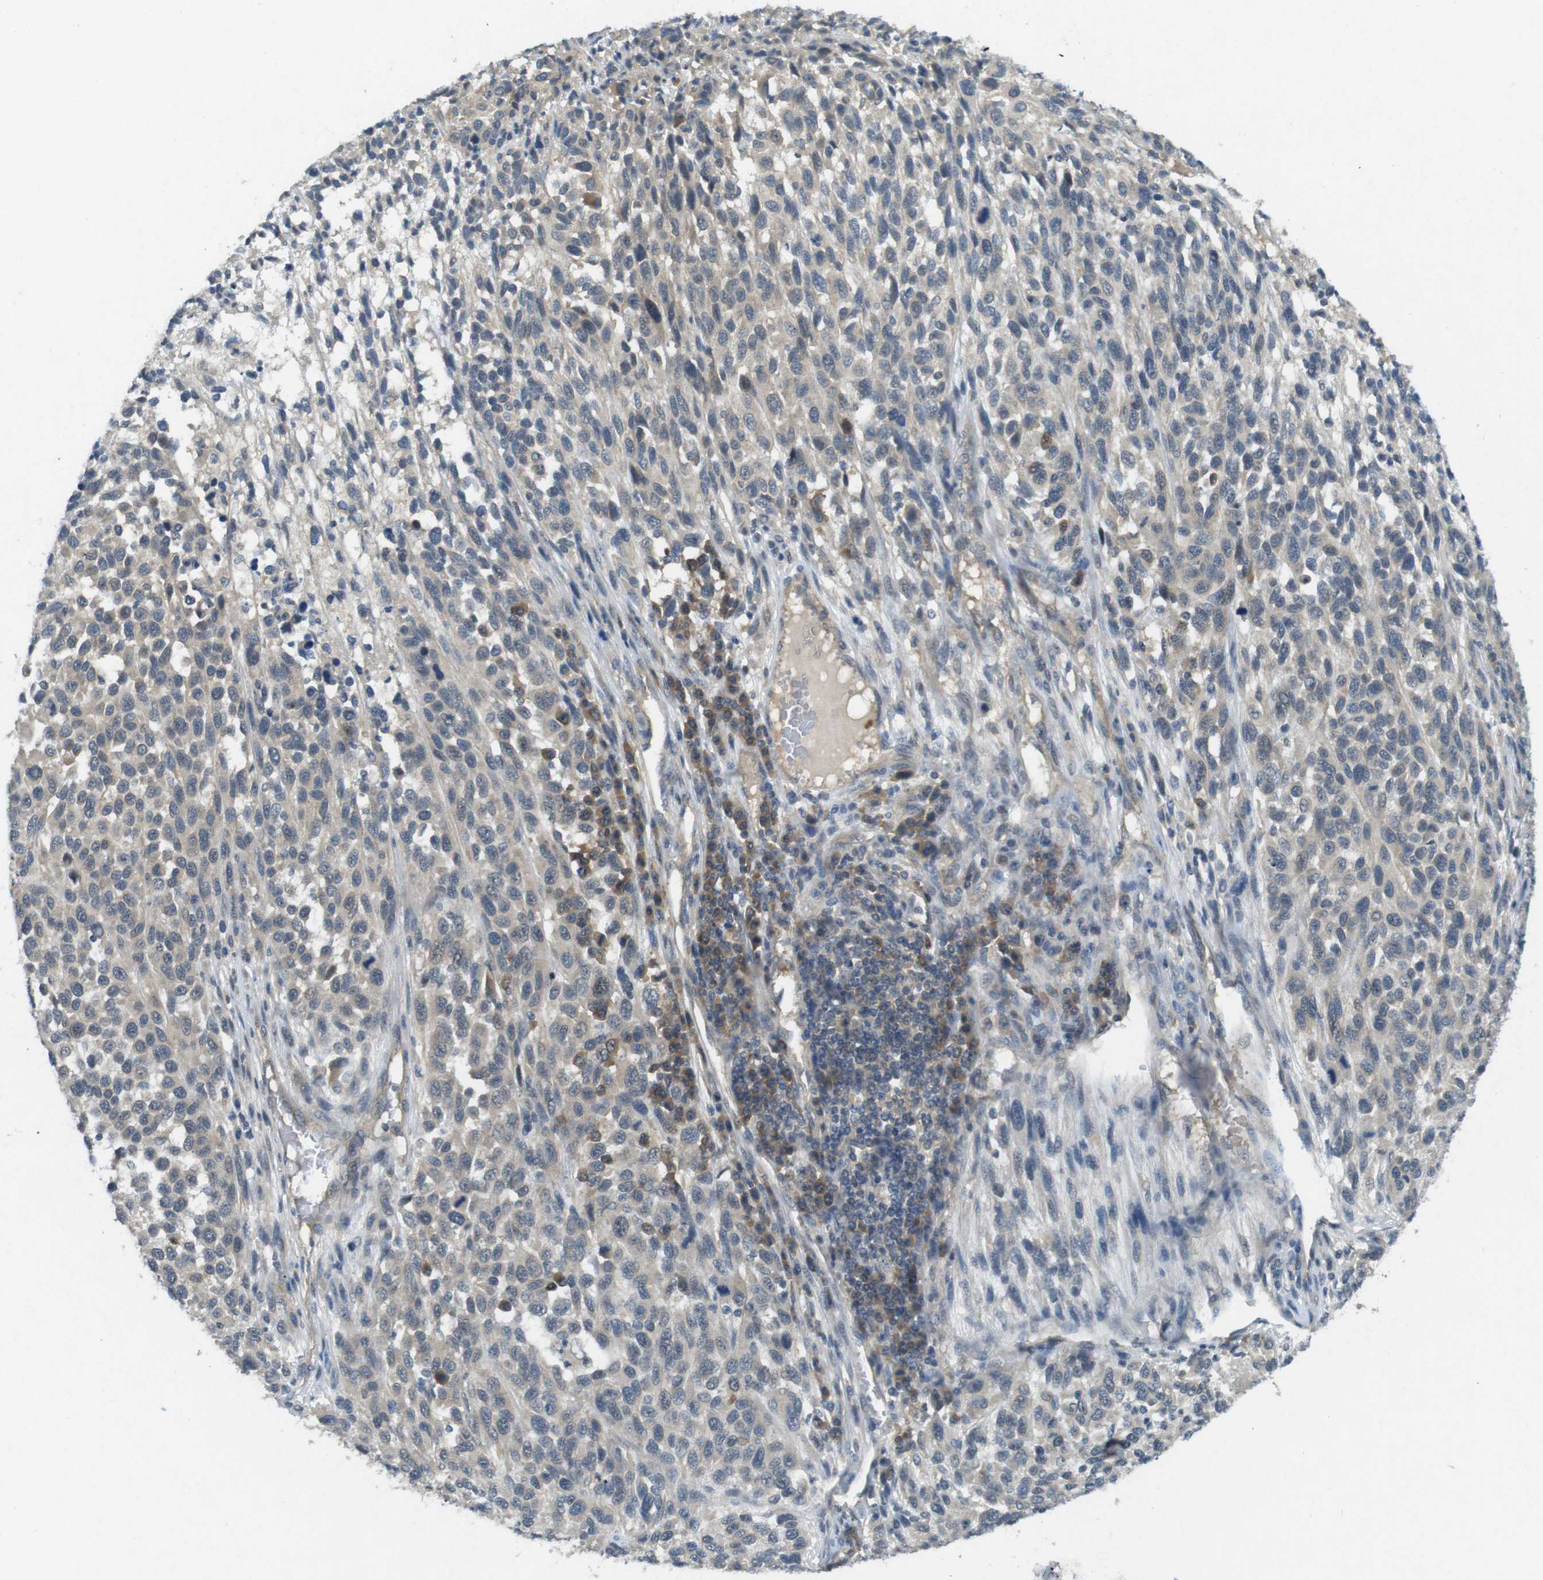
{"staining": {"intensity": "negative", "quantity": "none", "location": "none"}, "tissue": "melanoma", "cell_type": "Tumor cells", "image_type": "cancer", "snomed": [{"axis": "morphology", "description": "Malignant melanoma, Metastatic site"}, {"axis": "topography", "description": "Lymph node"}], "caption": "The photomicrograph displays no significant staining in tumor cells of malignant melanoma (metastatic site).", "gene": "SUGT1", "patient": {"sex": "male", "age": 61}}